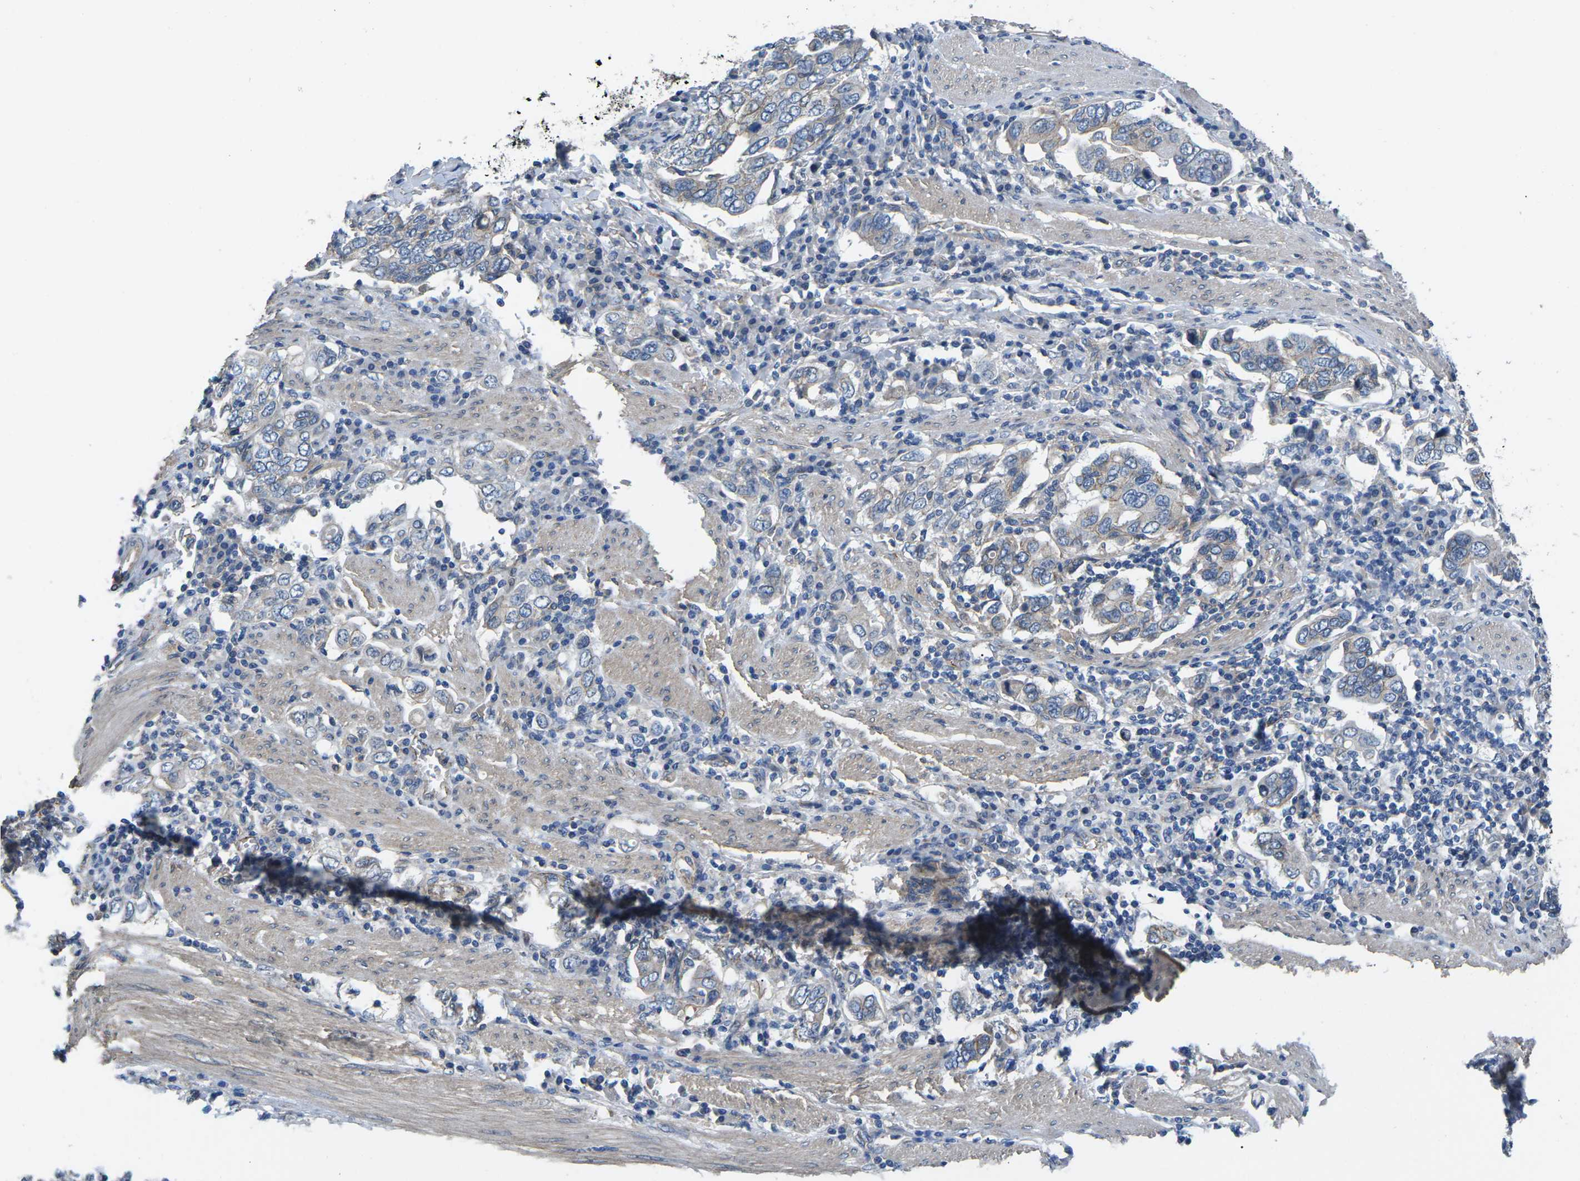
{"staining": {"intensity": "weak", "quantity": "<25%", "location": "cytoplasmic/membranous"}, "tissue": "stomach cancer", "cell_type": "Tumor cells", "image_type": "cancer", "snomed": [{"axis": "morphology", "description": "Adenocarcinoma, NOS"}, {"axis": "topography", "description": "Stomach, upper"}], "caption": "The micrograph shows no significant expression in tumor cells of stomach cancer.", "gene": "CTNND1", "patient": {"sex": "male", "age": 62}}